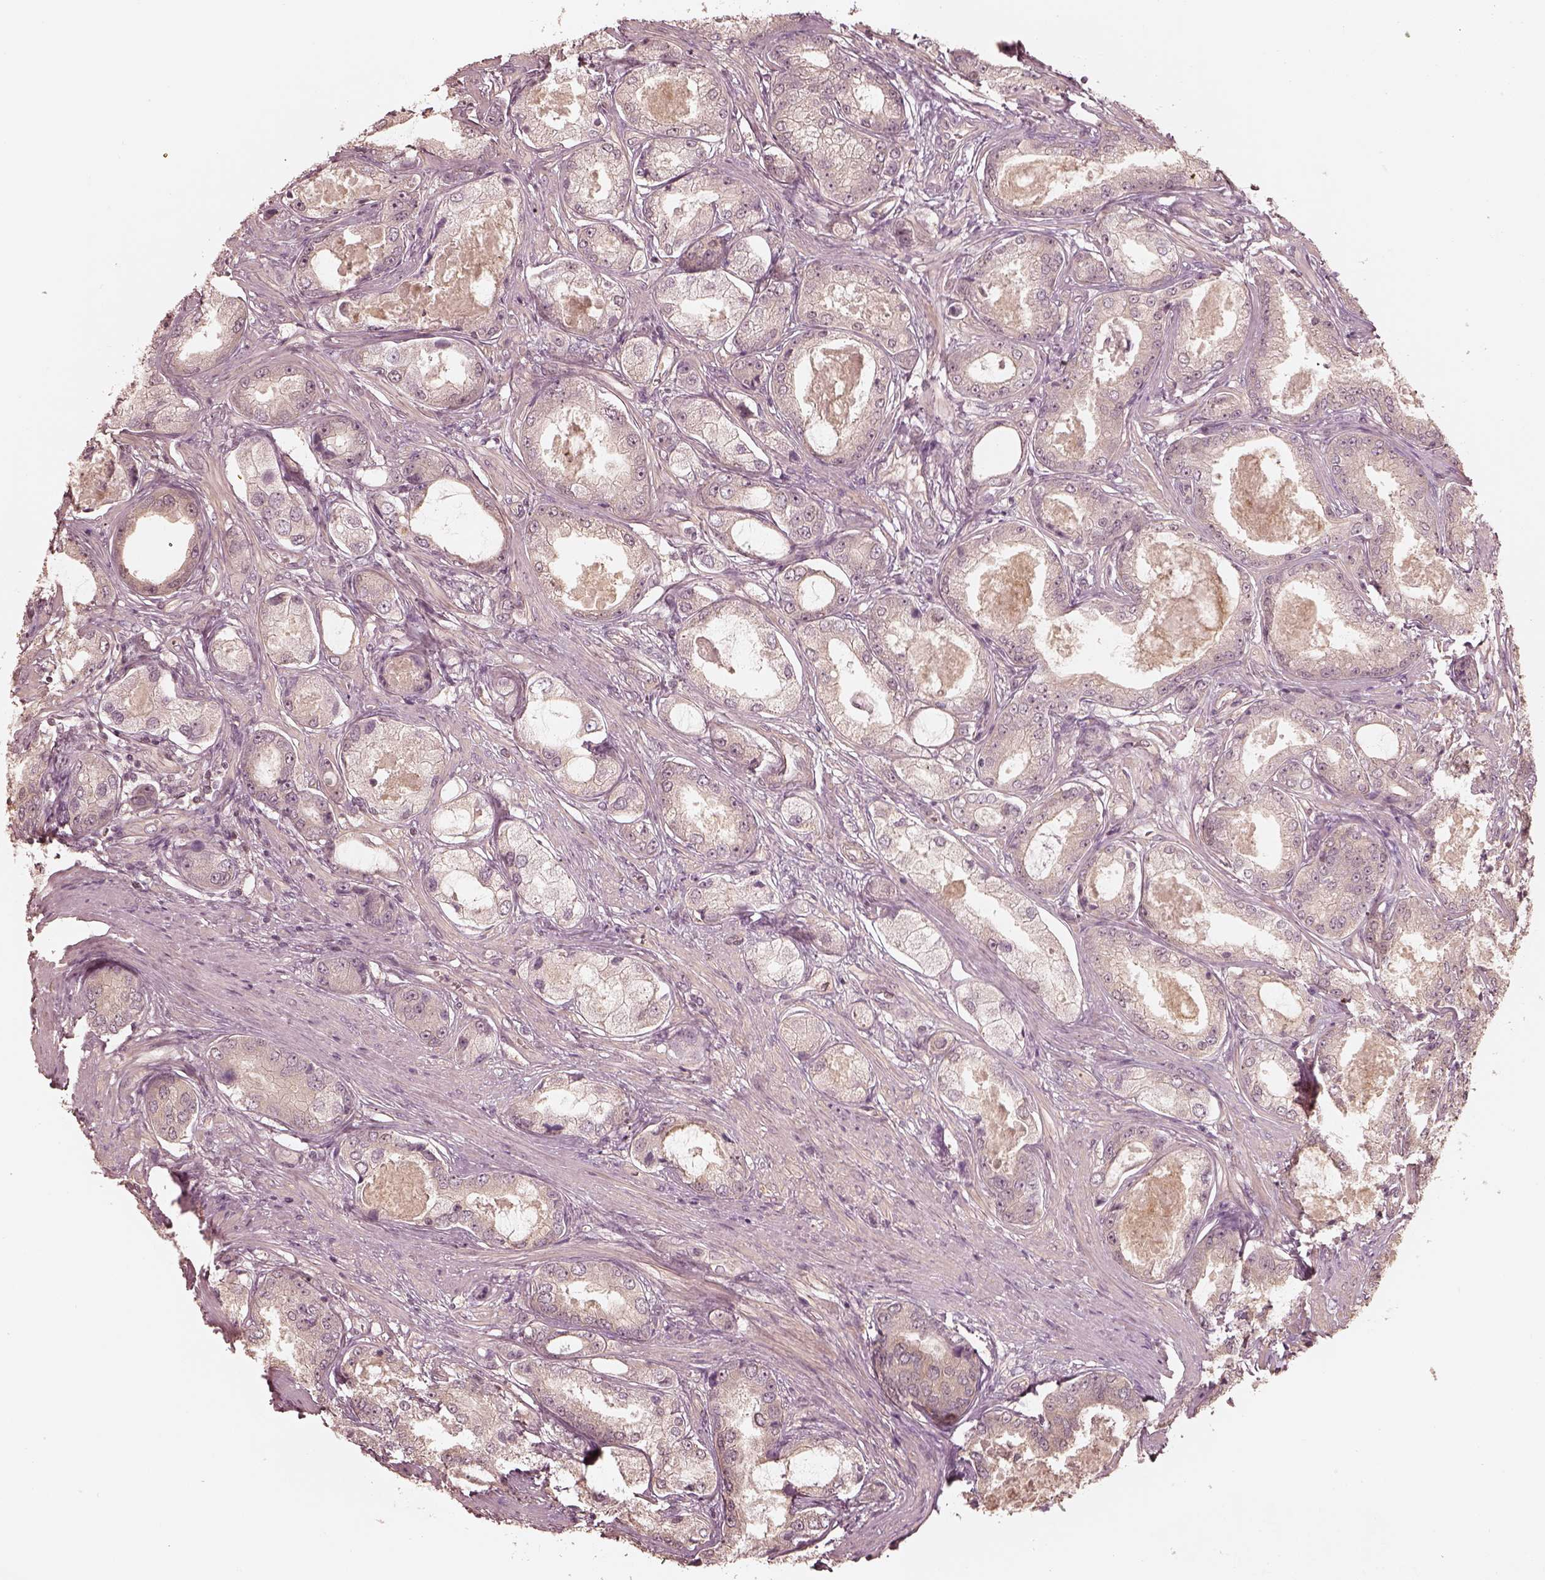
{"staining": {"intensity": "negative", "quantity": "none", "location": "none"}, "tissue": "prostate cancer", "cell_type": "Tumor cells", "image_type": "cancer", "snomed": [{"axis": "morphology", "description": "Adenocarcinoma, Low grade"}, {"axis": "topography", "description": "Prostate"}], "caption": "There is no significant positivity in tumor cells of prostate cancer (low-grade adenocarcinoma).", "gene": "KIF5C", "patient": {"sex": "male", "age": 68}}